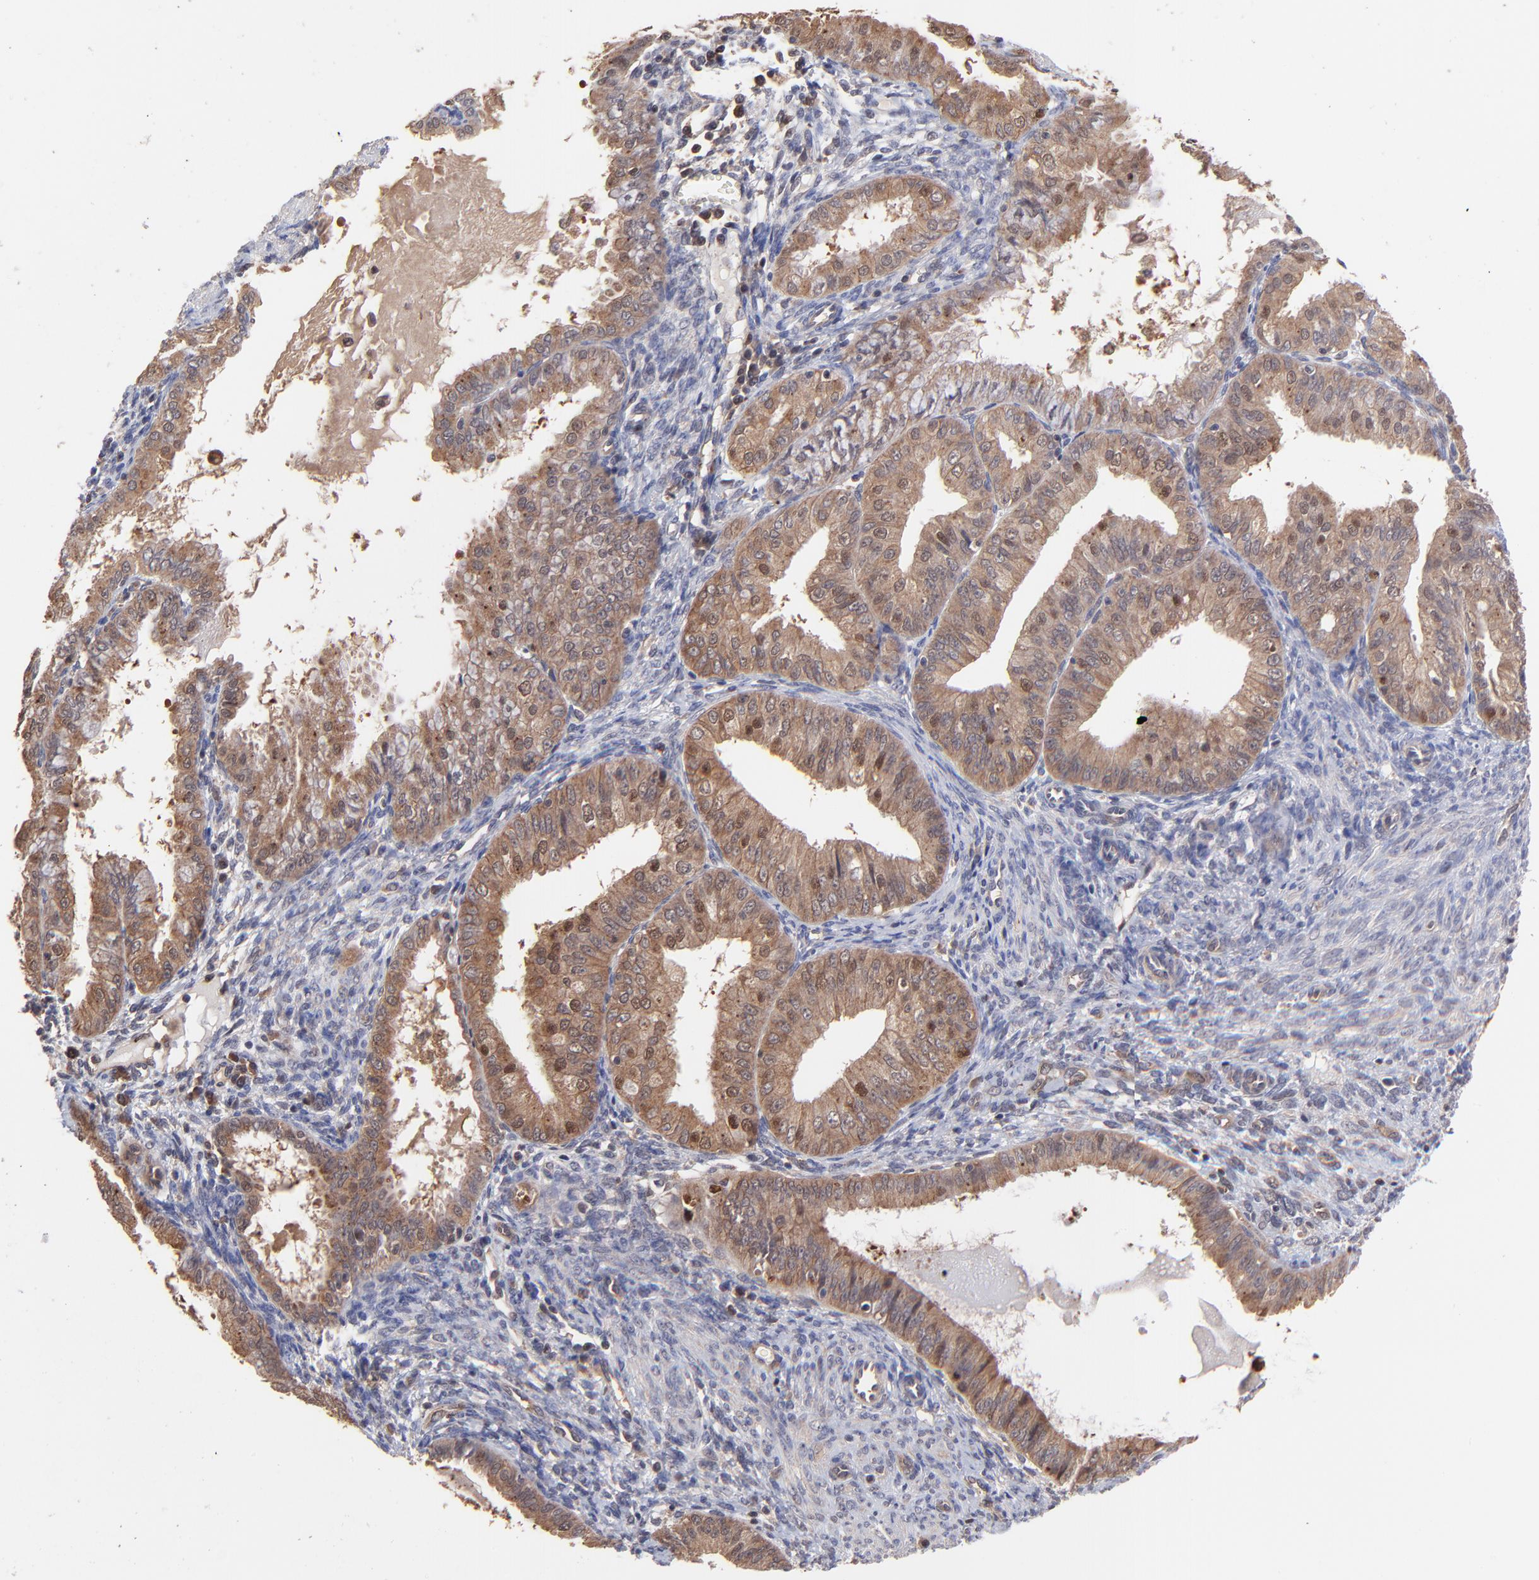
{"staining": {"intensity": "strong", "quantity": ">75%", "location": "cytoplasmic/membranous,nuclear"}, "tissue": "endometrial cancer", "cell_type": "Tumor cells", "image_type": "cancer", "snomed": [{"axis": "morphology", "description": "Adenocarcinoma, NOS"}, {"axis": "topography", "description": "Endometrium"}], "caption": "A brown stain shows strong cytoplasmic/membranous and nuclear staining of a protein in human endometrial cancer (adenocarcinoma) tumor cells.", "gene": "PSMA6", "patient": {"sex": "female", "age": 76}}